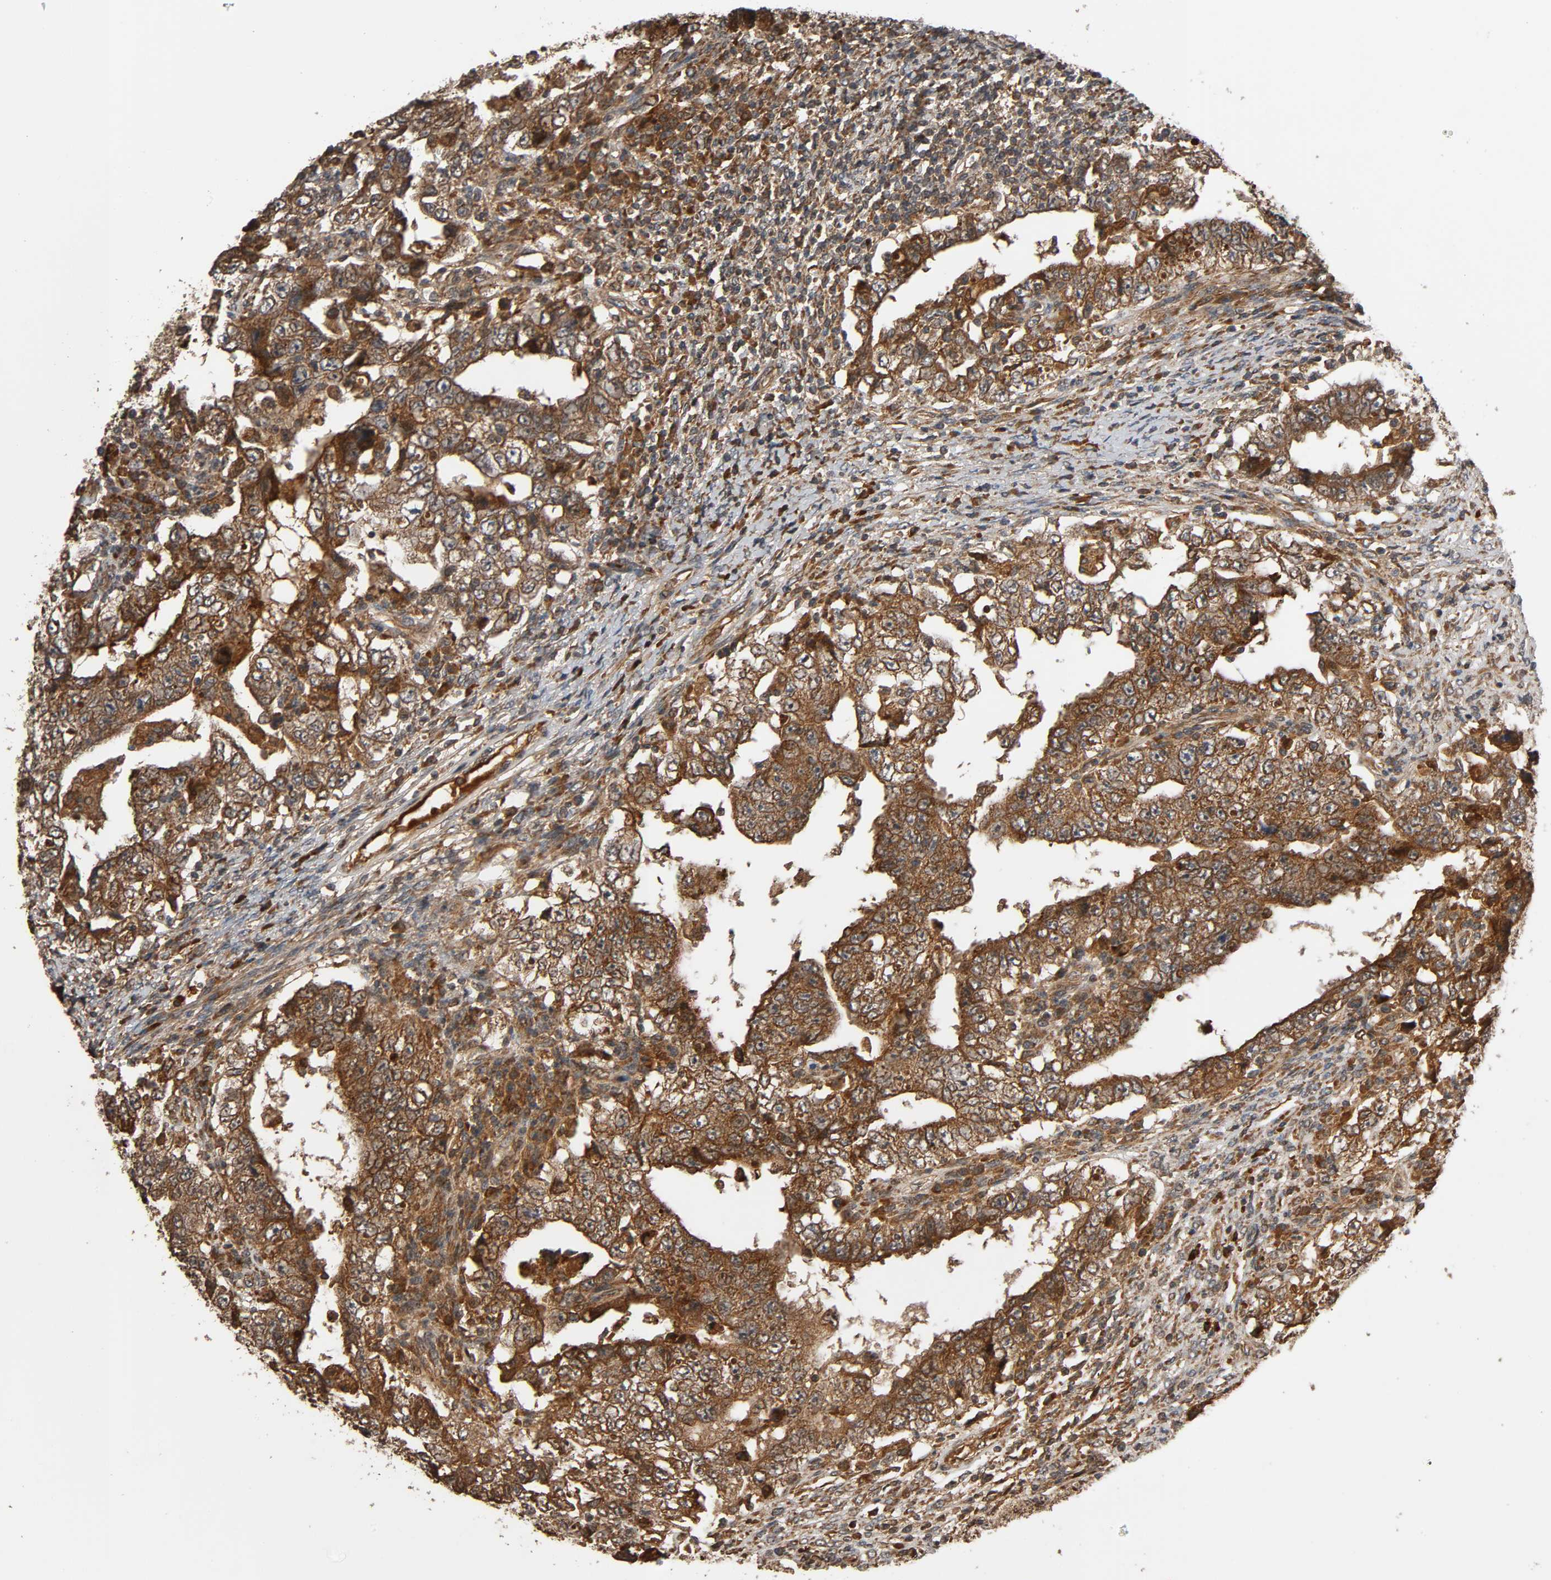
{"staining": {"intensity": "strong", "quantity": ">75%", "location": "cytoplasmic/membranous"}, "tissue": "testis cancer", "cell_type": "Tumor cells", "image_type": "cancer", "snomed": [{"axis": "morphology", "description": "Carcinoma, Embryonal, NOS"}, {"axis": "topography", "description": "Testis"}], "caption": "Testis cancer stained with IHC reveals strong cytoplasmic/membranous positivity in approximately >75% of tumor cells. Using DAB (brown) and hematoxylin (blue) stains, captured at high magnification using brightfield microscopy.", "gene": "MAP3K8", "patient": {"sex": "male", "age": 26}}